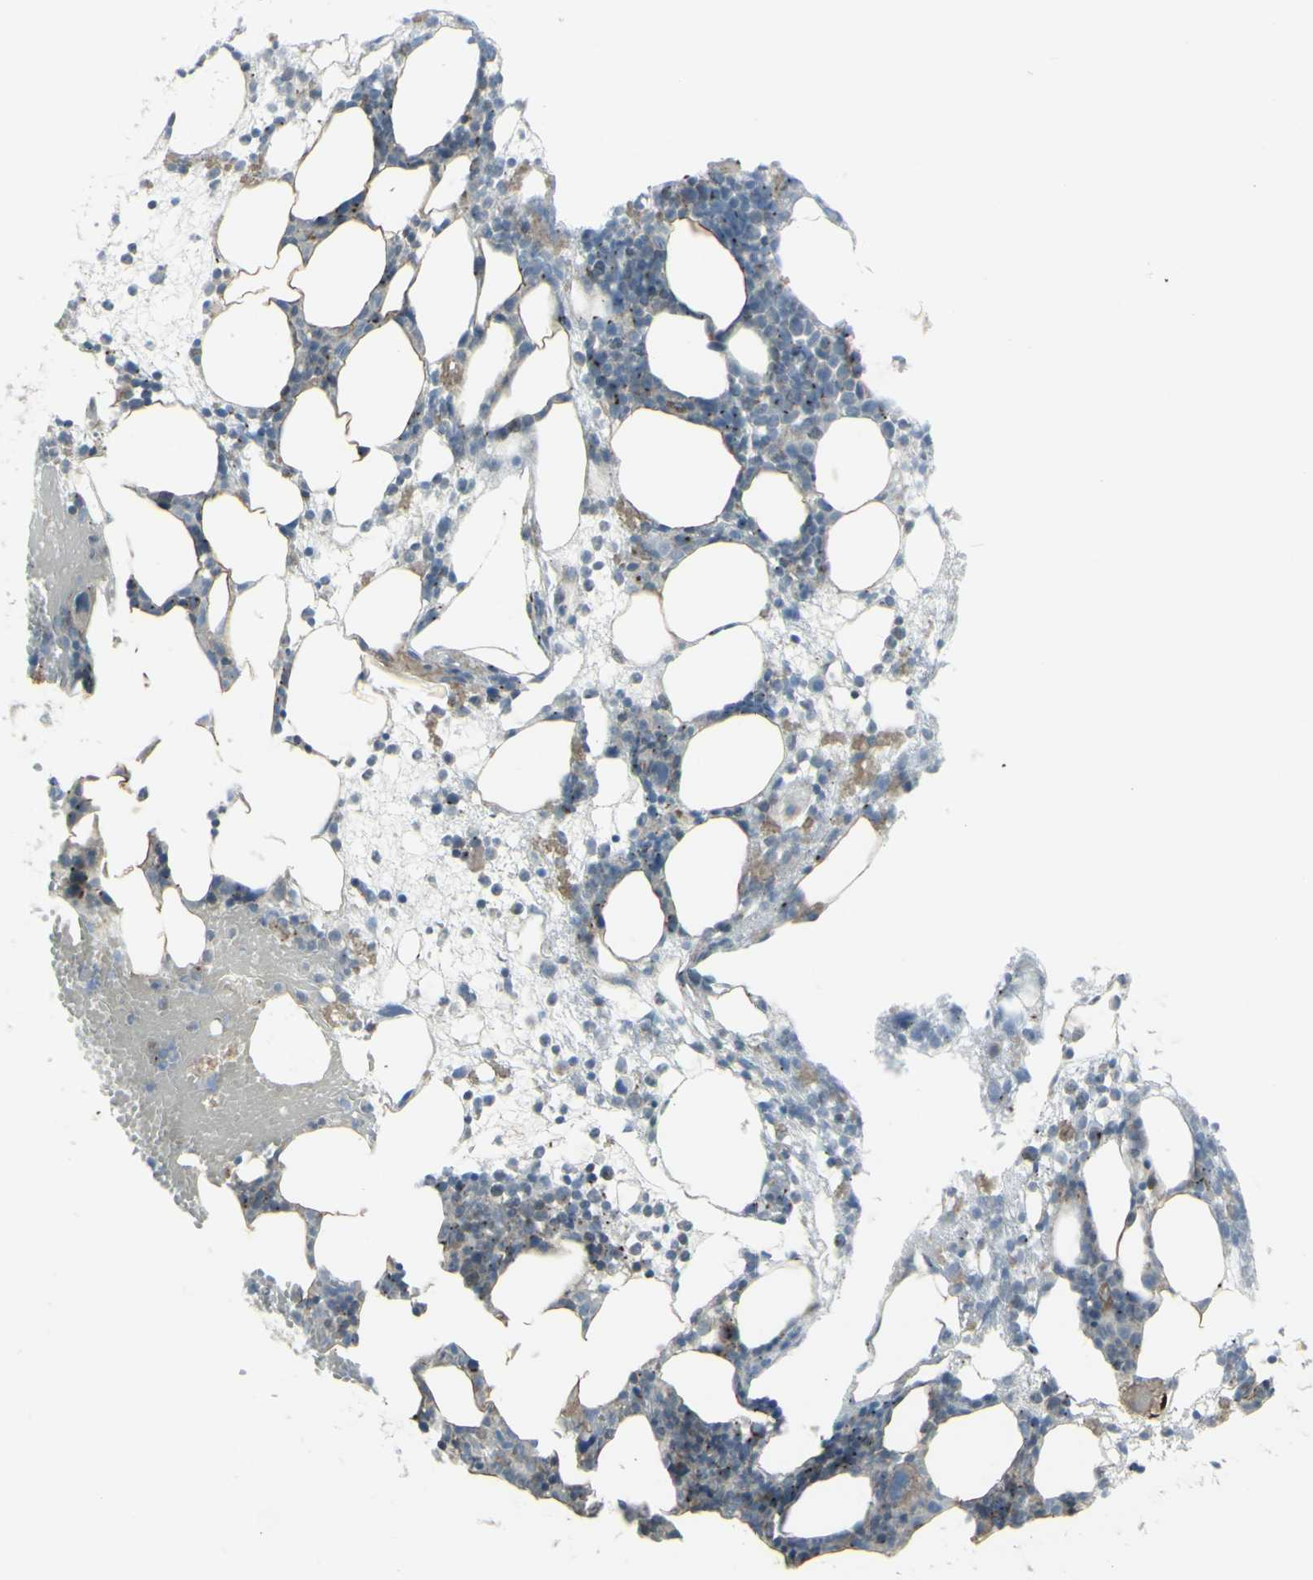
{"staining": {"intensity": "negative", "quantity": "none", "location": "none"}, "tissue": "bone marrow", "cell_type": "Hematopoietic cells", "image_type": "normal", "snomed": [{"axis": "morphology", "description": "Normal tissue, NOS"}, {"axis": "morphology", "description": "Inflammation, NOS"}, {"axis": "topography", "description": "Bone marrow"}], "caption": "Immunohistochemical staining of unremarkable bone marrow reveals no significant staining in hematopoietic cells.", "gene": "GALNT6", "patient": {"sex": "female", "age": 79}}